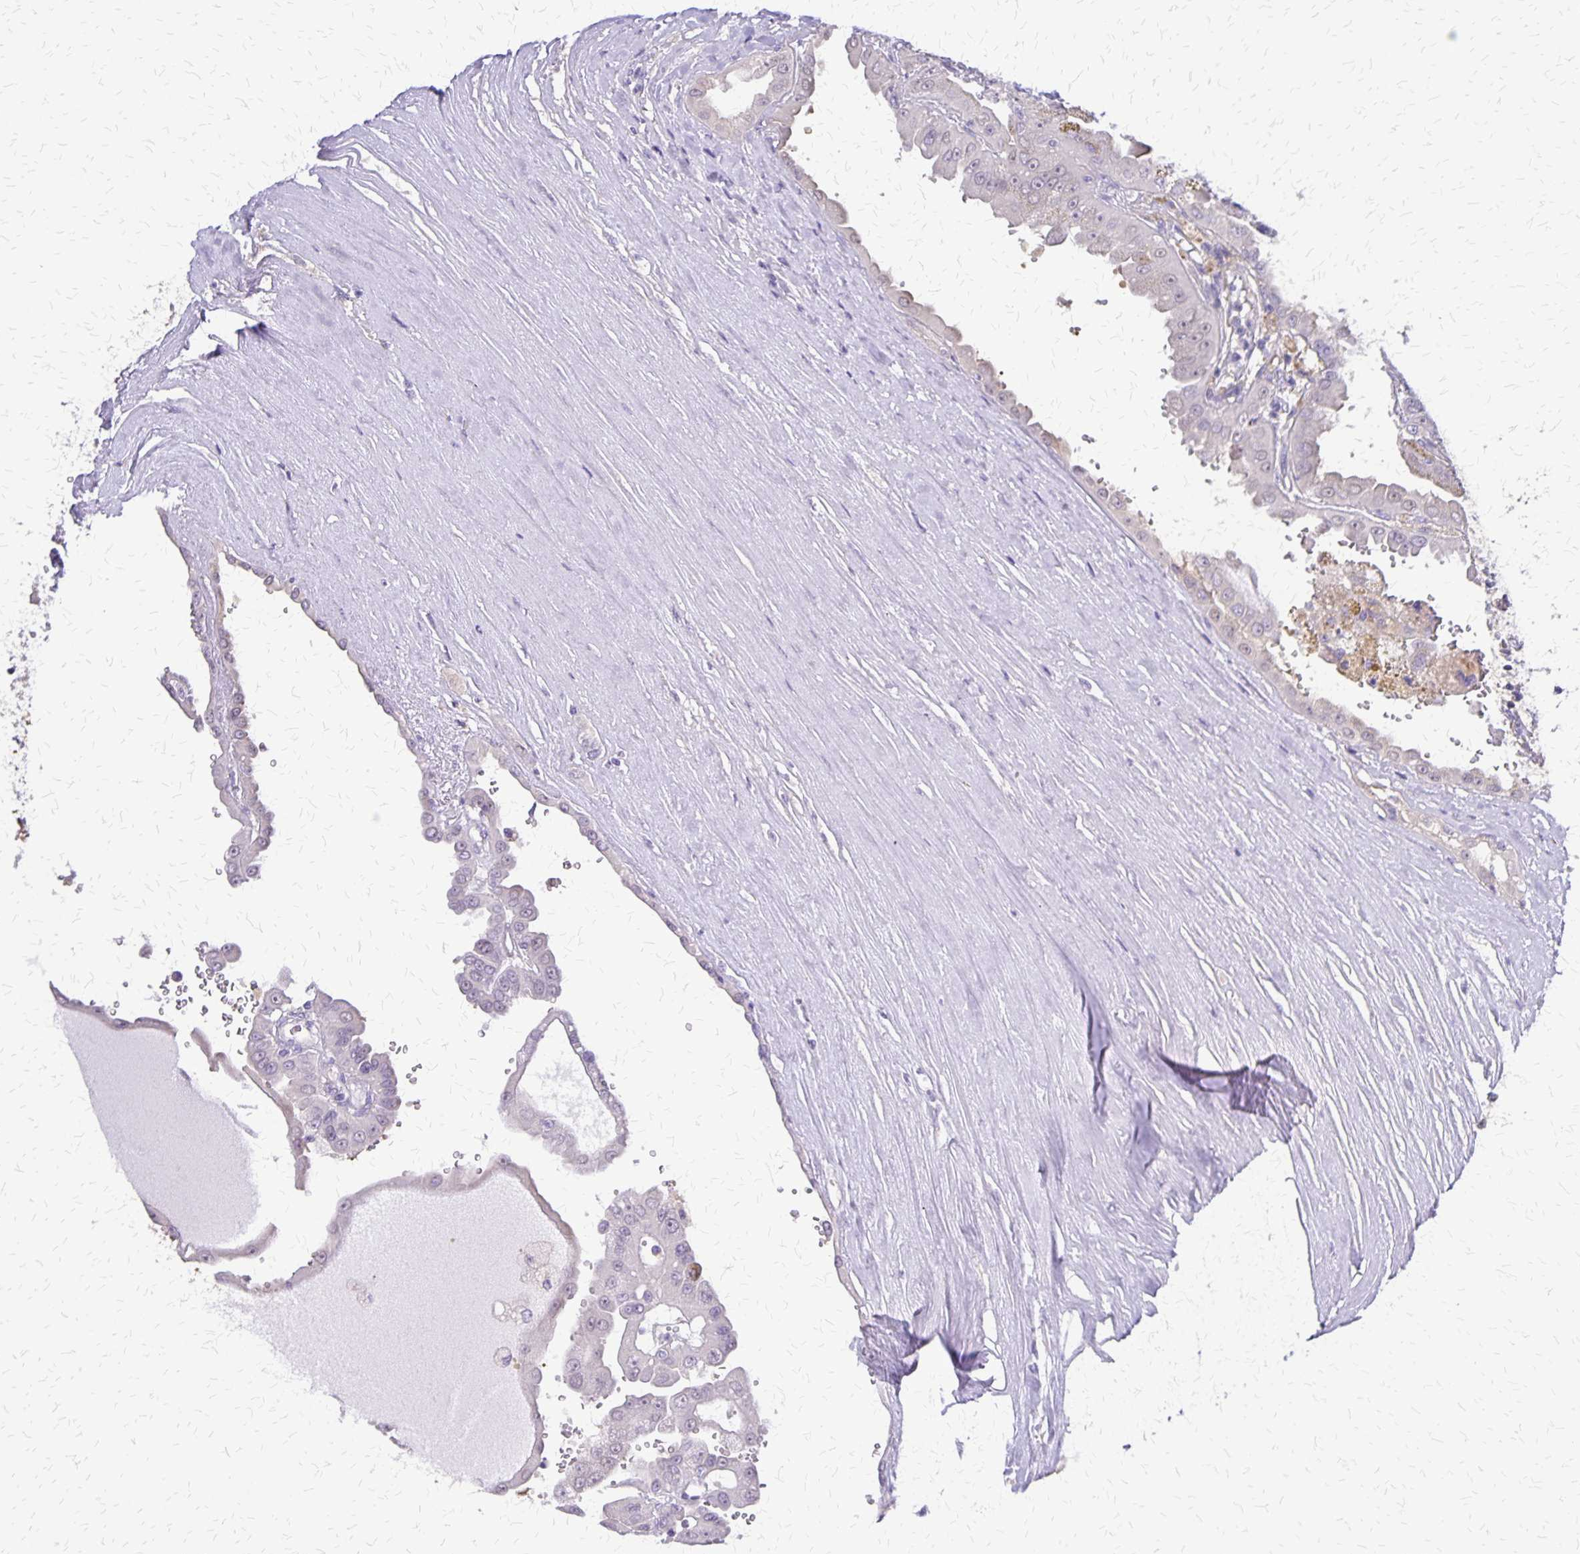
{"staining": {"intensity": "negative", "quantity": "none", "location": "none"}, "tissue": "renal cancer", "cell_type": "Tumor cells", "image_type": "cancer", "snomed": [{"axis": "morphology", "description": "Adenocarcinoma, NOS"}, {"axis": "topography", "description": "Kidney"}], "caption": "Human renal cancer stained for a protein using immunohistochemistry shows no positivity in tumor cells.", "gene": "SI", "patient": {"sex": "male", "age": 58}}